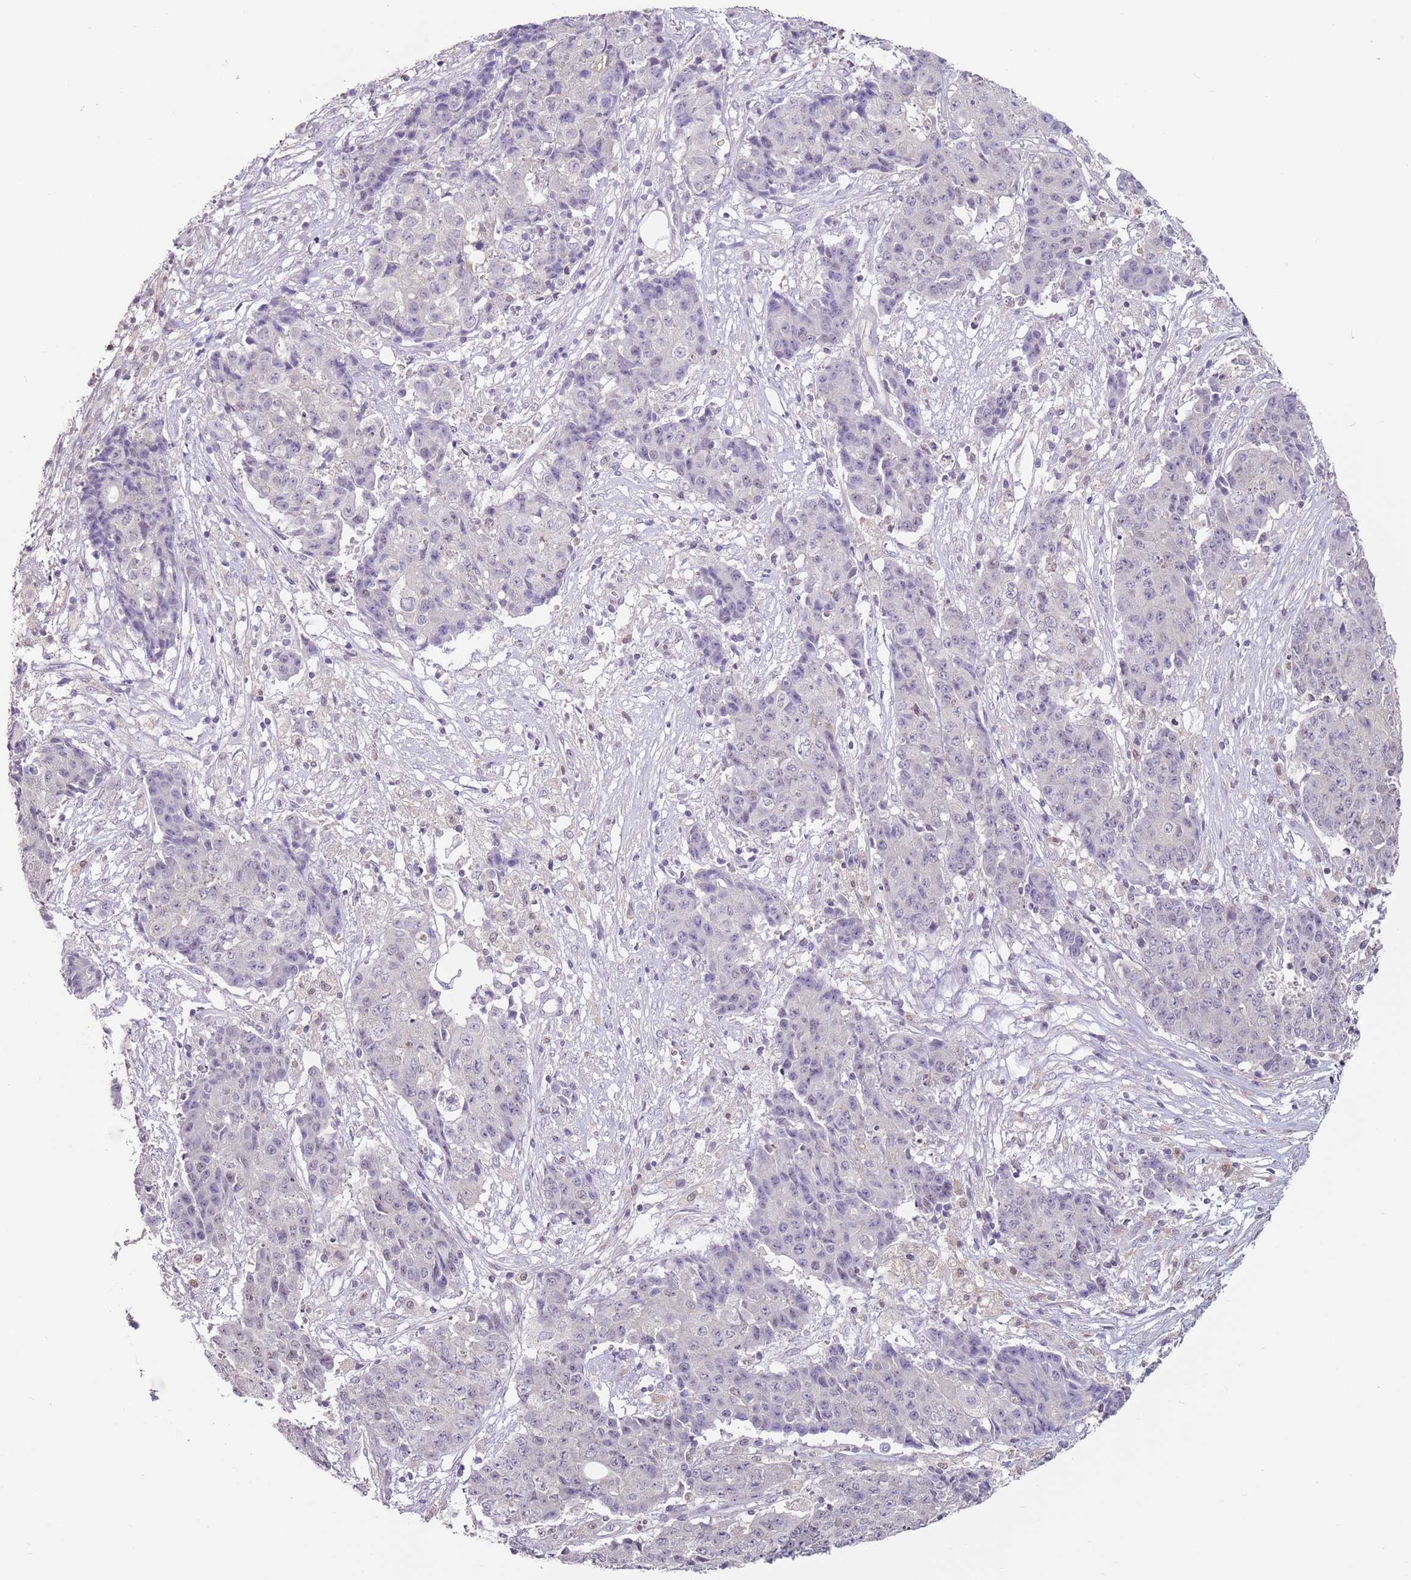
{"staining": {"intensity": "negative", "quantity": "none", "location": "none"}, "tissue": "ovarian cancer", "cell_type": "Tumor cells", "image_type": "cancer", "snomed": [{"axis": "morphology", "description": "Carcinoma, endometroid"}, {"axis": "topography", "description": "Ovary"}], "caption": "The immunohistochemistry (IHC) histopathology image has no significant staining in tumor cells of endometroid carcinoma (ovarian) tissue.", "gene": "MDH1", "patient": {"sex": "female", "age": 42}}